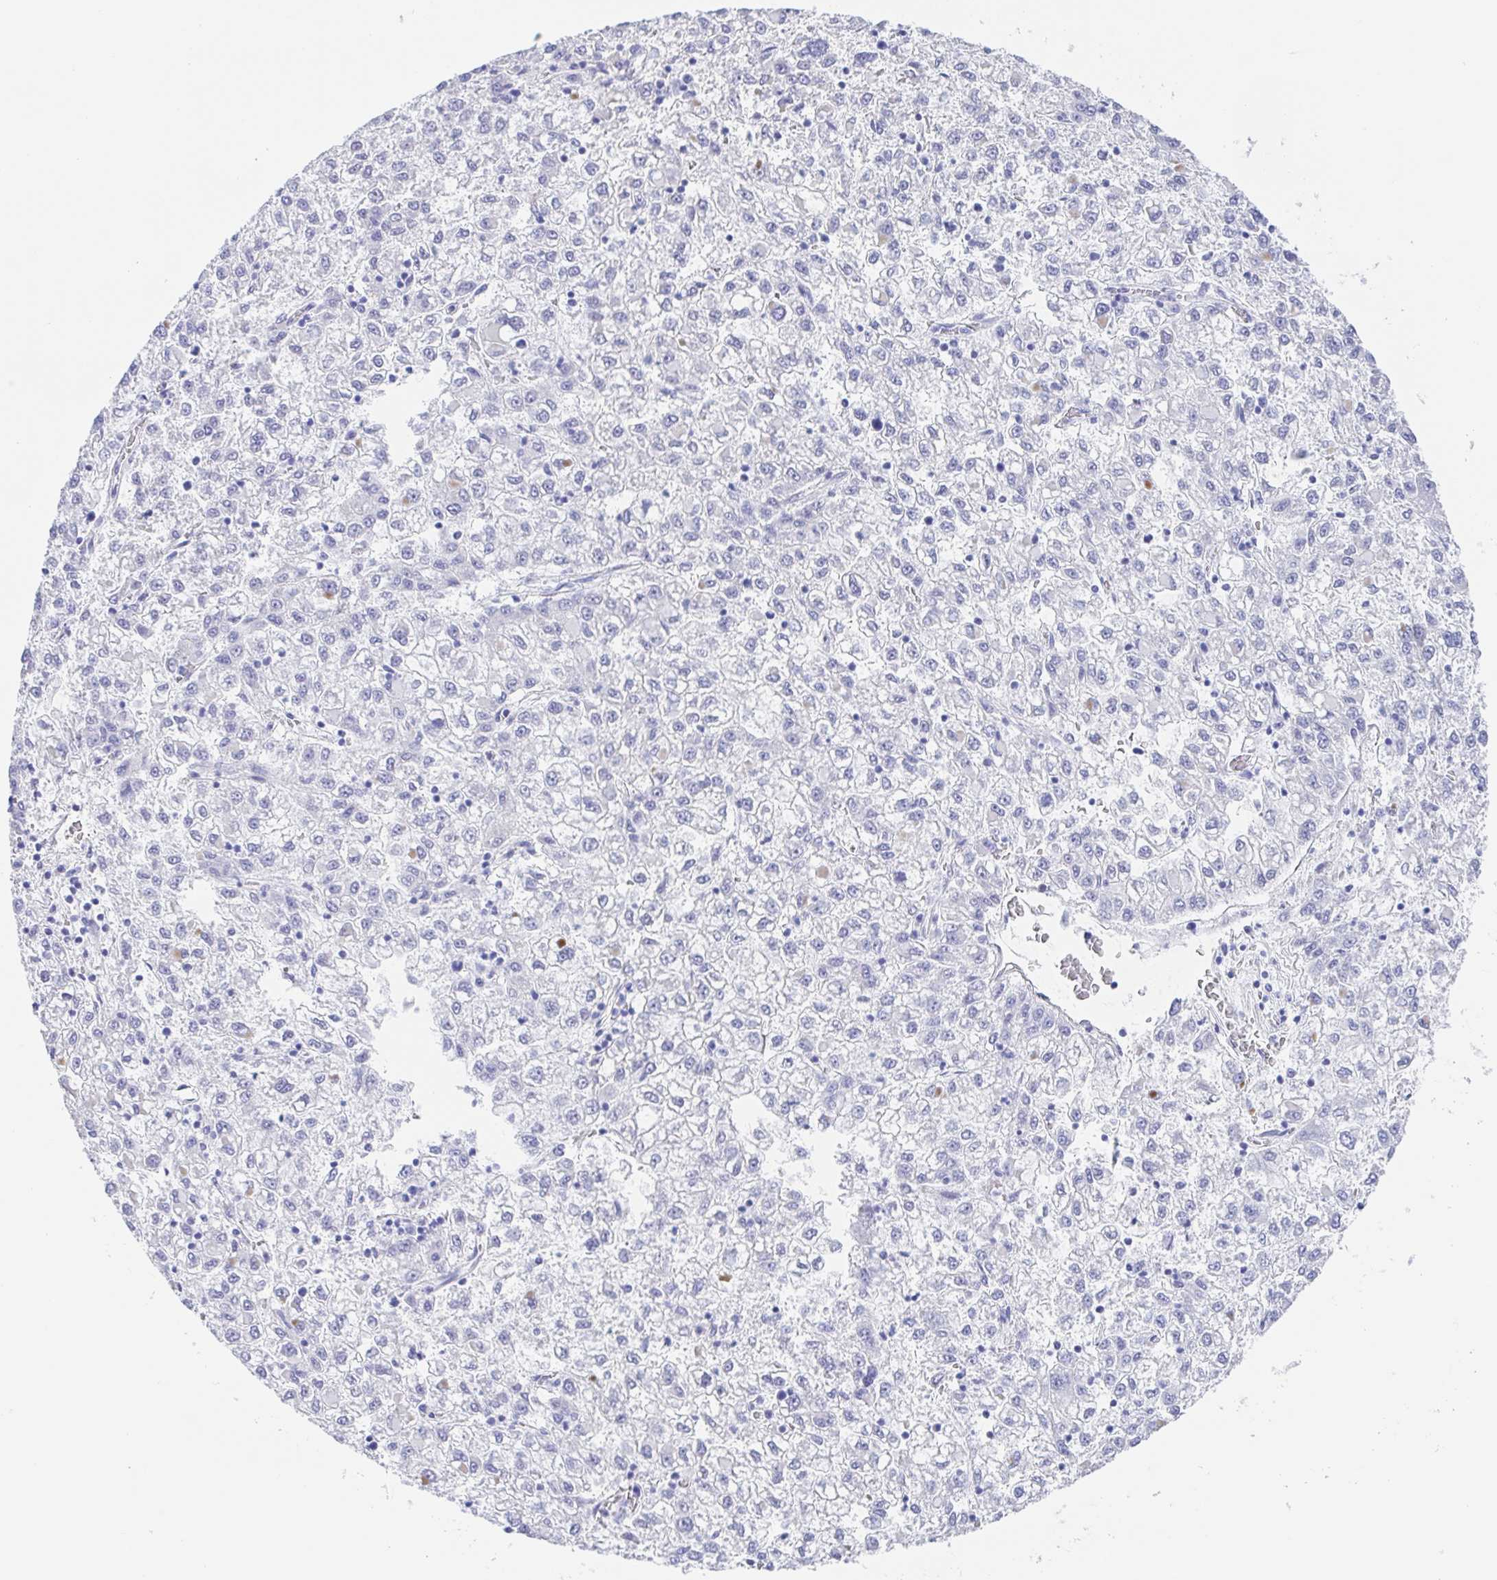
{"staining": {"intensity": "negative", "quantity": "none", "location": "none"}, "tissue": "liver cancer", "cell_type": "Tumor cells", "image_type": "cancer", "snomed": [{"axis": "morphology", "description": "Carcinoma, Hepatocellular, NOS"}, {"axis": "topography", "description": "Liver"}], "caption": "Immunohistochemistry (IHC) of human liver hepatocellular carcinoma demonstrates no positivity in tumor cells.", "gene": "MUCL3", "patient": {"sex": "male", "age": 40}}